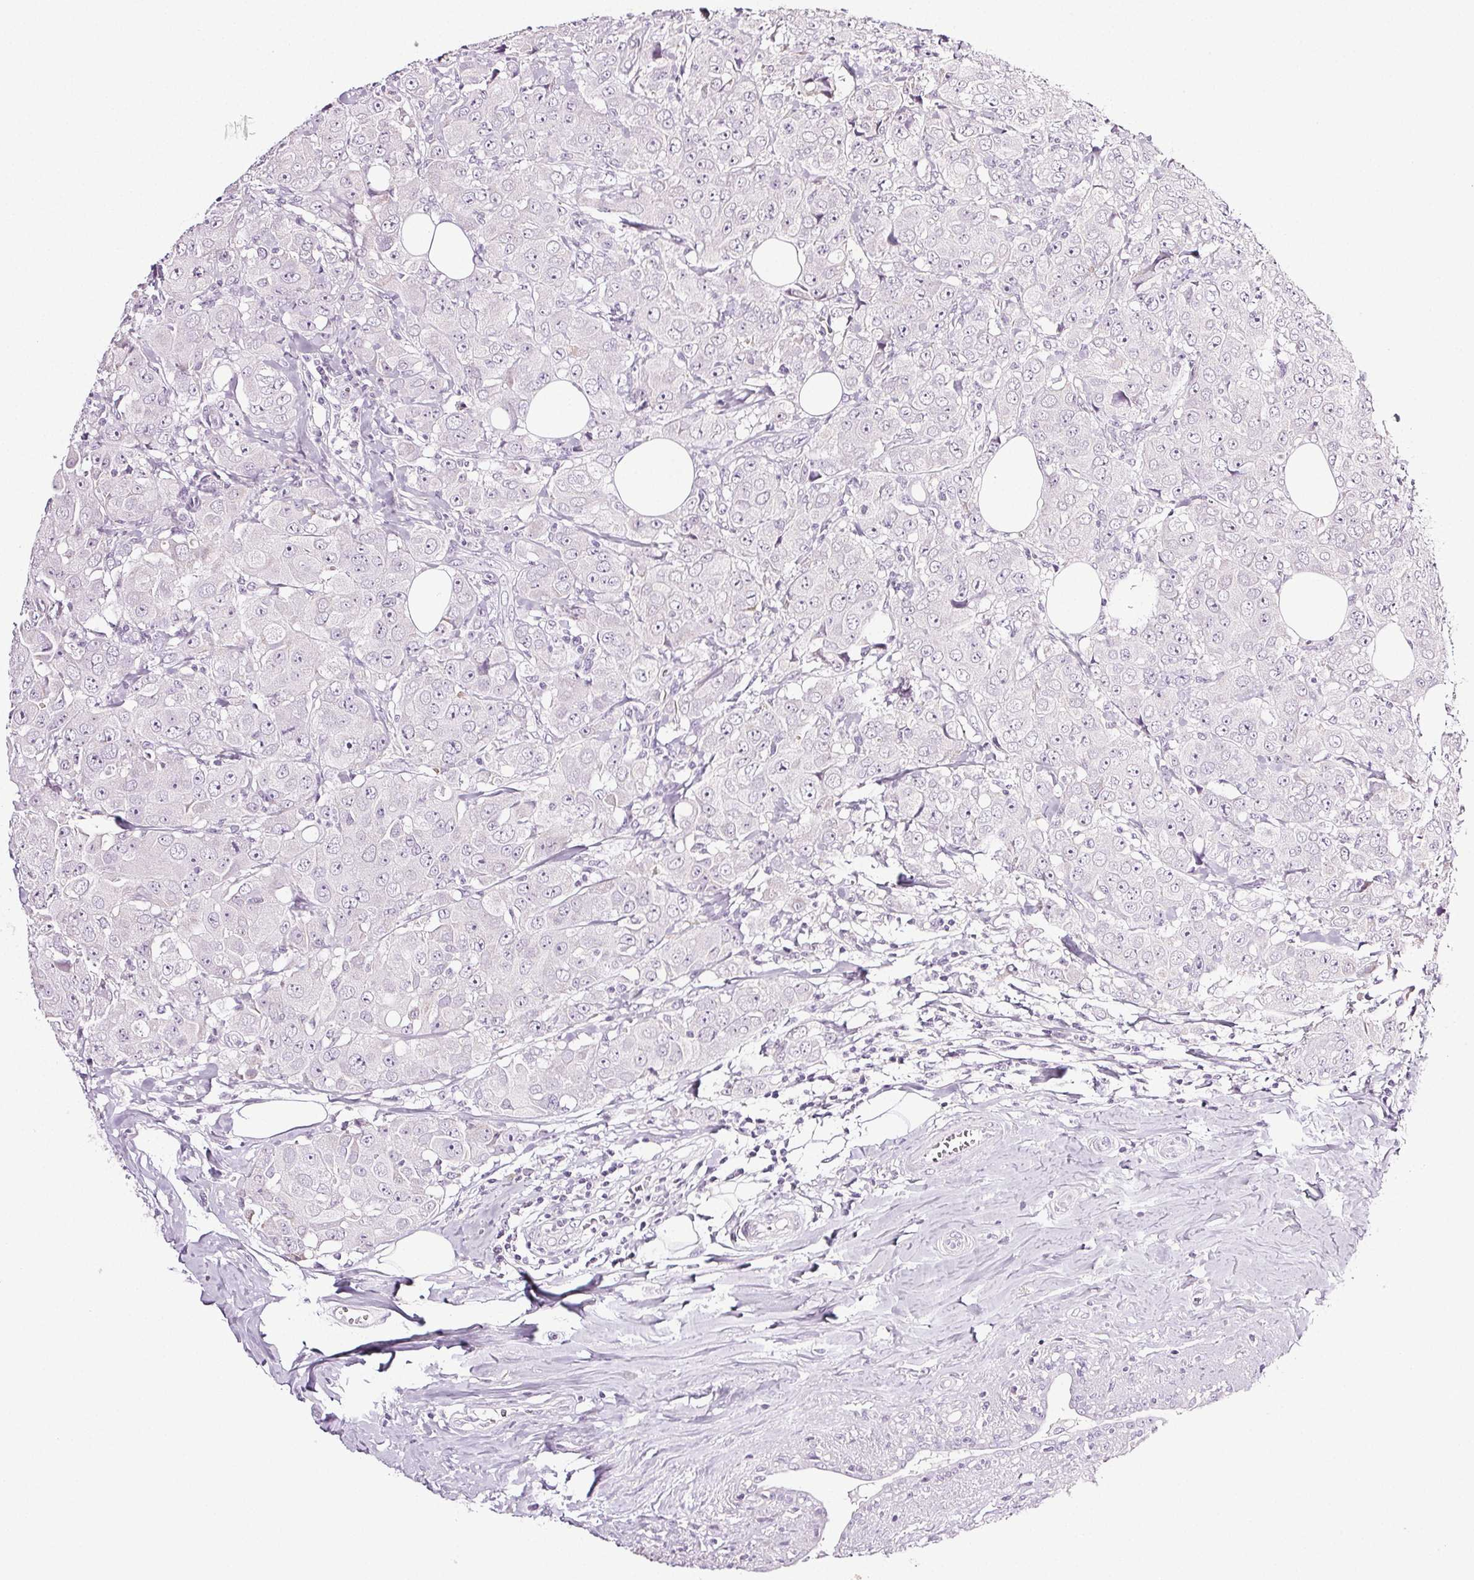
{"staining": {"intensity": "negative", "quantity": "none", "location": "none"}, "tissue": "breast cancer", "cell_type": "Tumor cells", "image_type": "cancer", "snomed": [{"axis": "morphology", "description": "Normal tissue, NOS"}, {"axis": "morphology", "description": "Duct carcinoma"}, {"axis": "topography", "description": "Breast"}], "caption": "Tumor cells show no significant protein staining in breast cancer.", "gene": "COL7A1", "patient": {"sex": "female", "age": 43}}